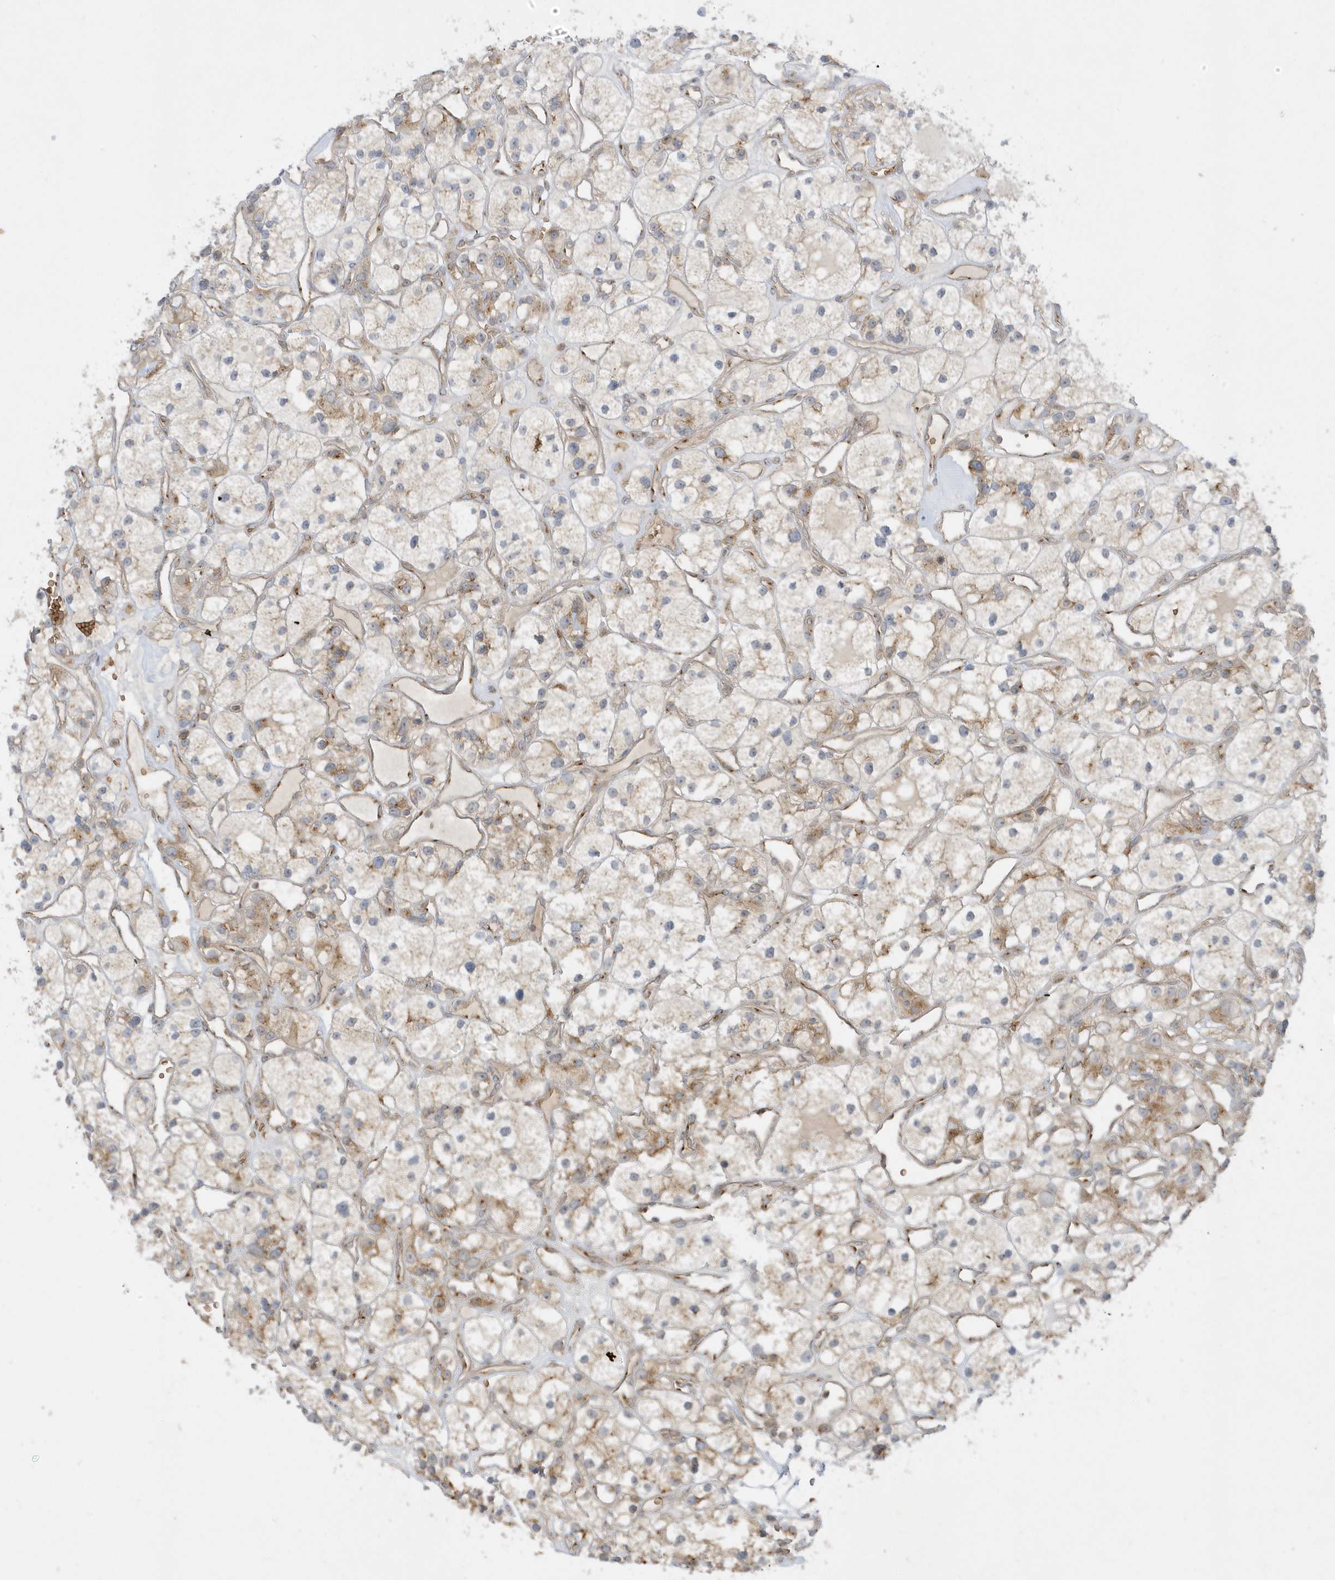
{"staining": {"intensity": "moderate", "quantity": "25%-75%", "location": "cytoplasmic/membranous"}, "tissue": "renal cancer", "cell_type": "Tumor cells", "image_type": "cancer", "snomed": [{"axis": "morphology", "description": "Adenocarcinoma, NOS"}, {"axis": "topography", "description": "Kidney"}], "caption": "Immunohistochemistry (DAB (3,3'-diaminobenzidine)) staining of human renal cancer reveals moderate cytoplasmic/membranous protein positivity in approximately 25%-75% of tumor cells.", "gene": "RPP40", "patient": {"sex": "female", "age": 57}}